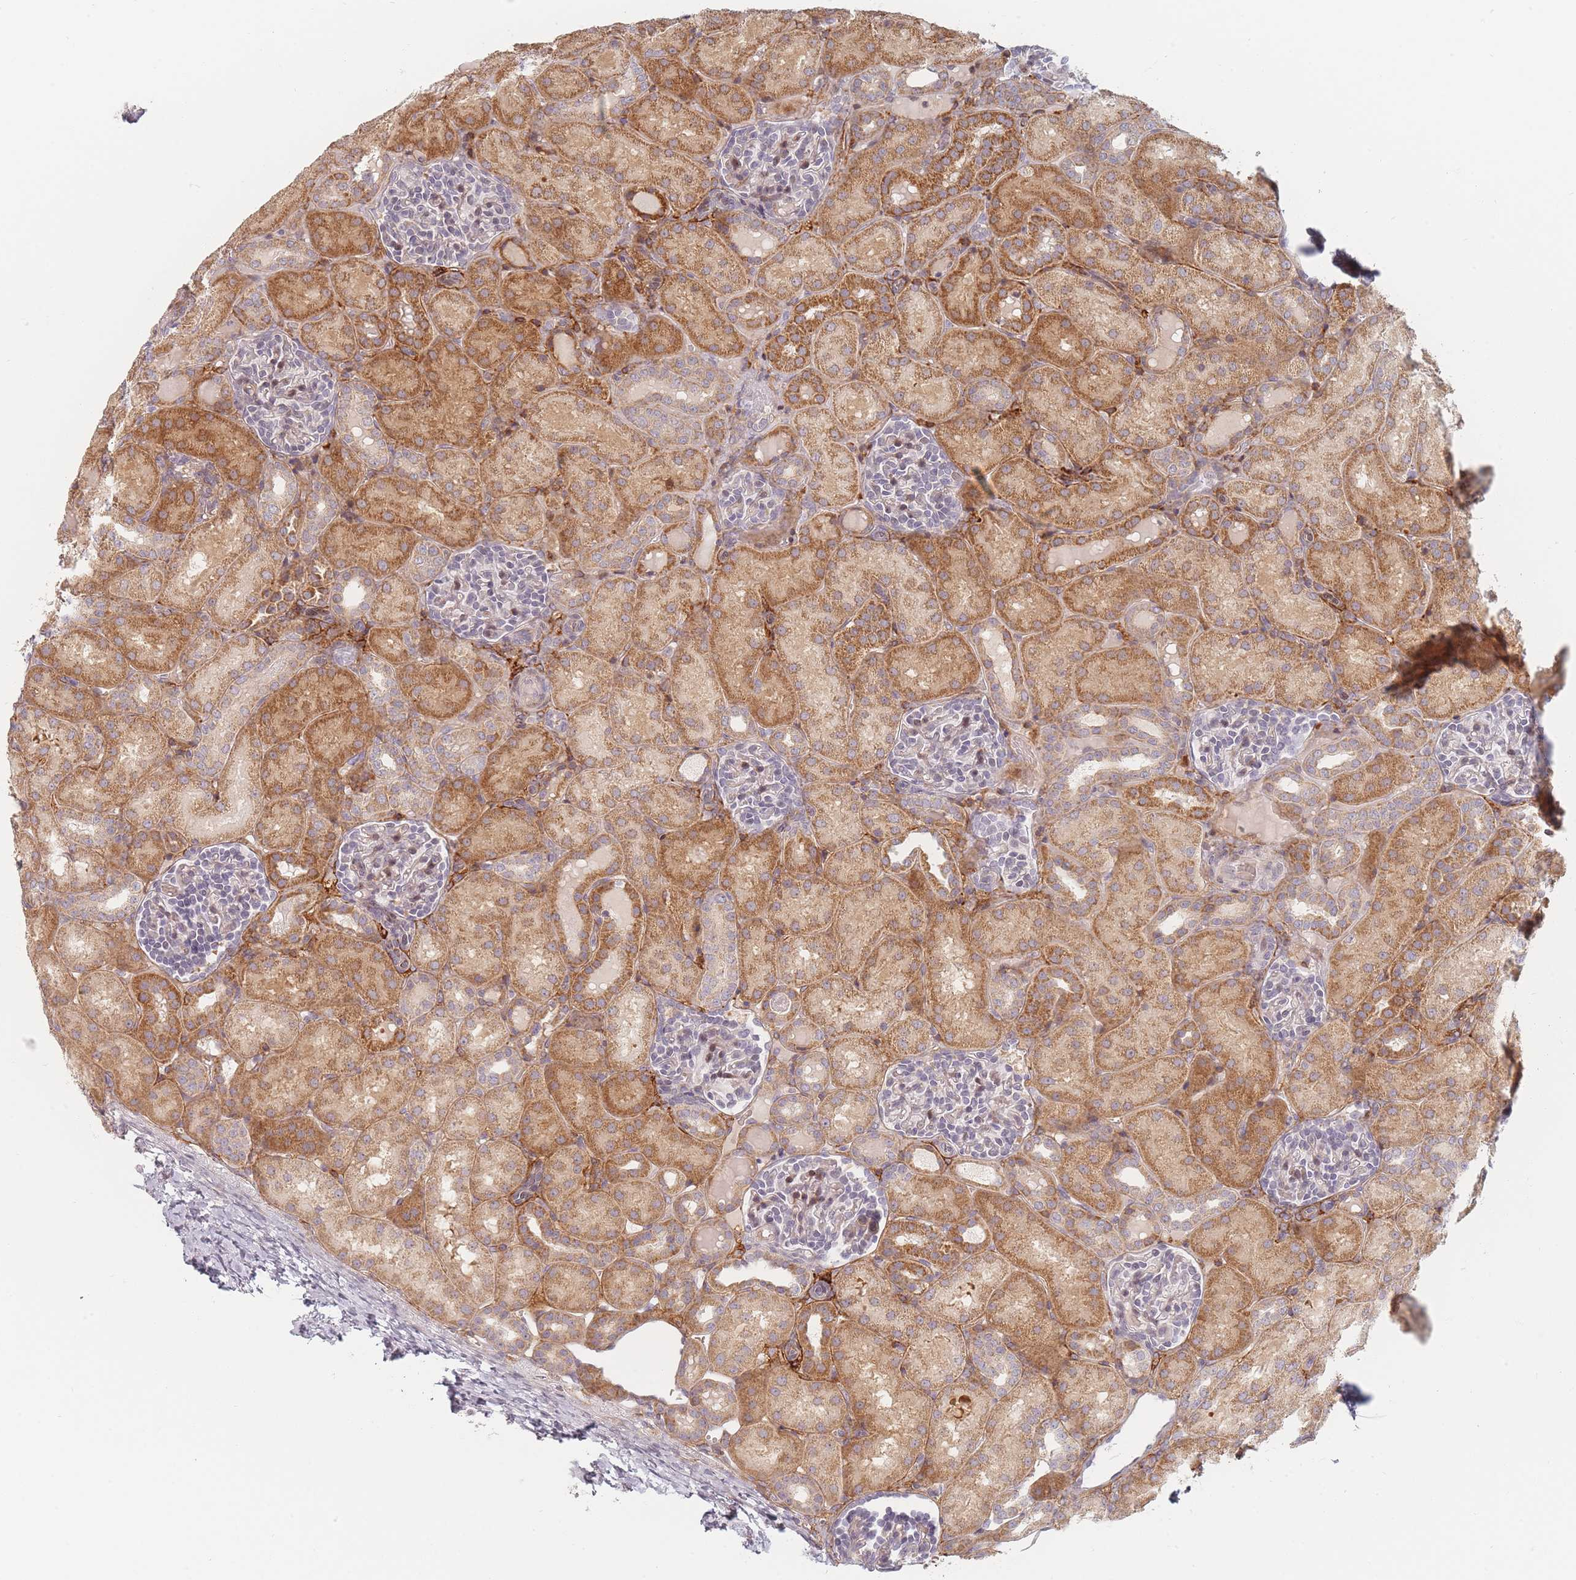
{"staining": {"intensity": "weak", "quantity": "<25%", "location": "nuclear"}, "tissue": "kidney", "cell_type": "Cells in glomeruli", "image_type": "normal", "snomed": [{"axis": "morphology", "description": "Normal tissue, NOS"}, {"axis": "topography", "description": "Kidney"}], "caption": "Kidney stained for a protein using immunohistochemistry (IHC) reveals no staining cells in glomeruli.", "gene": "ZKSCAN7", "patient": {"sex": "male", "age": 1}}